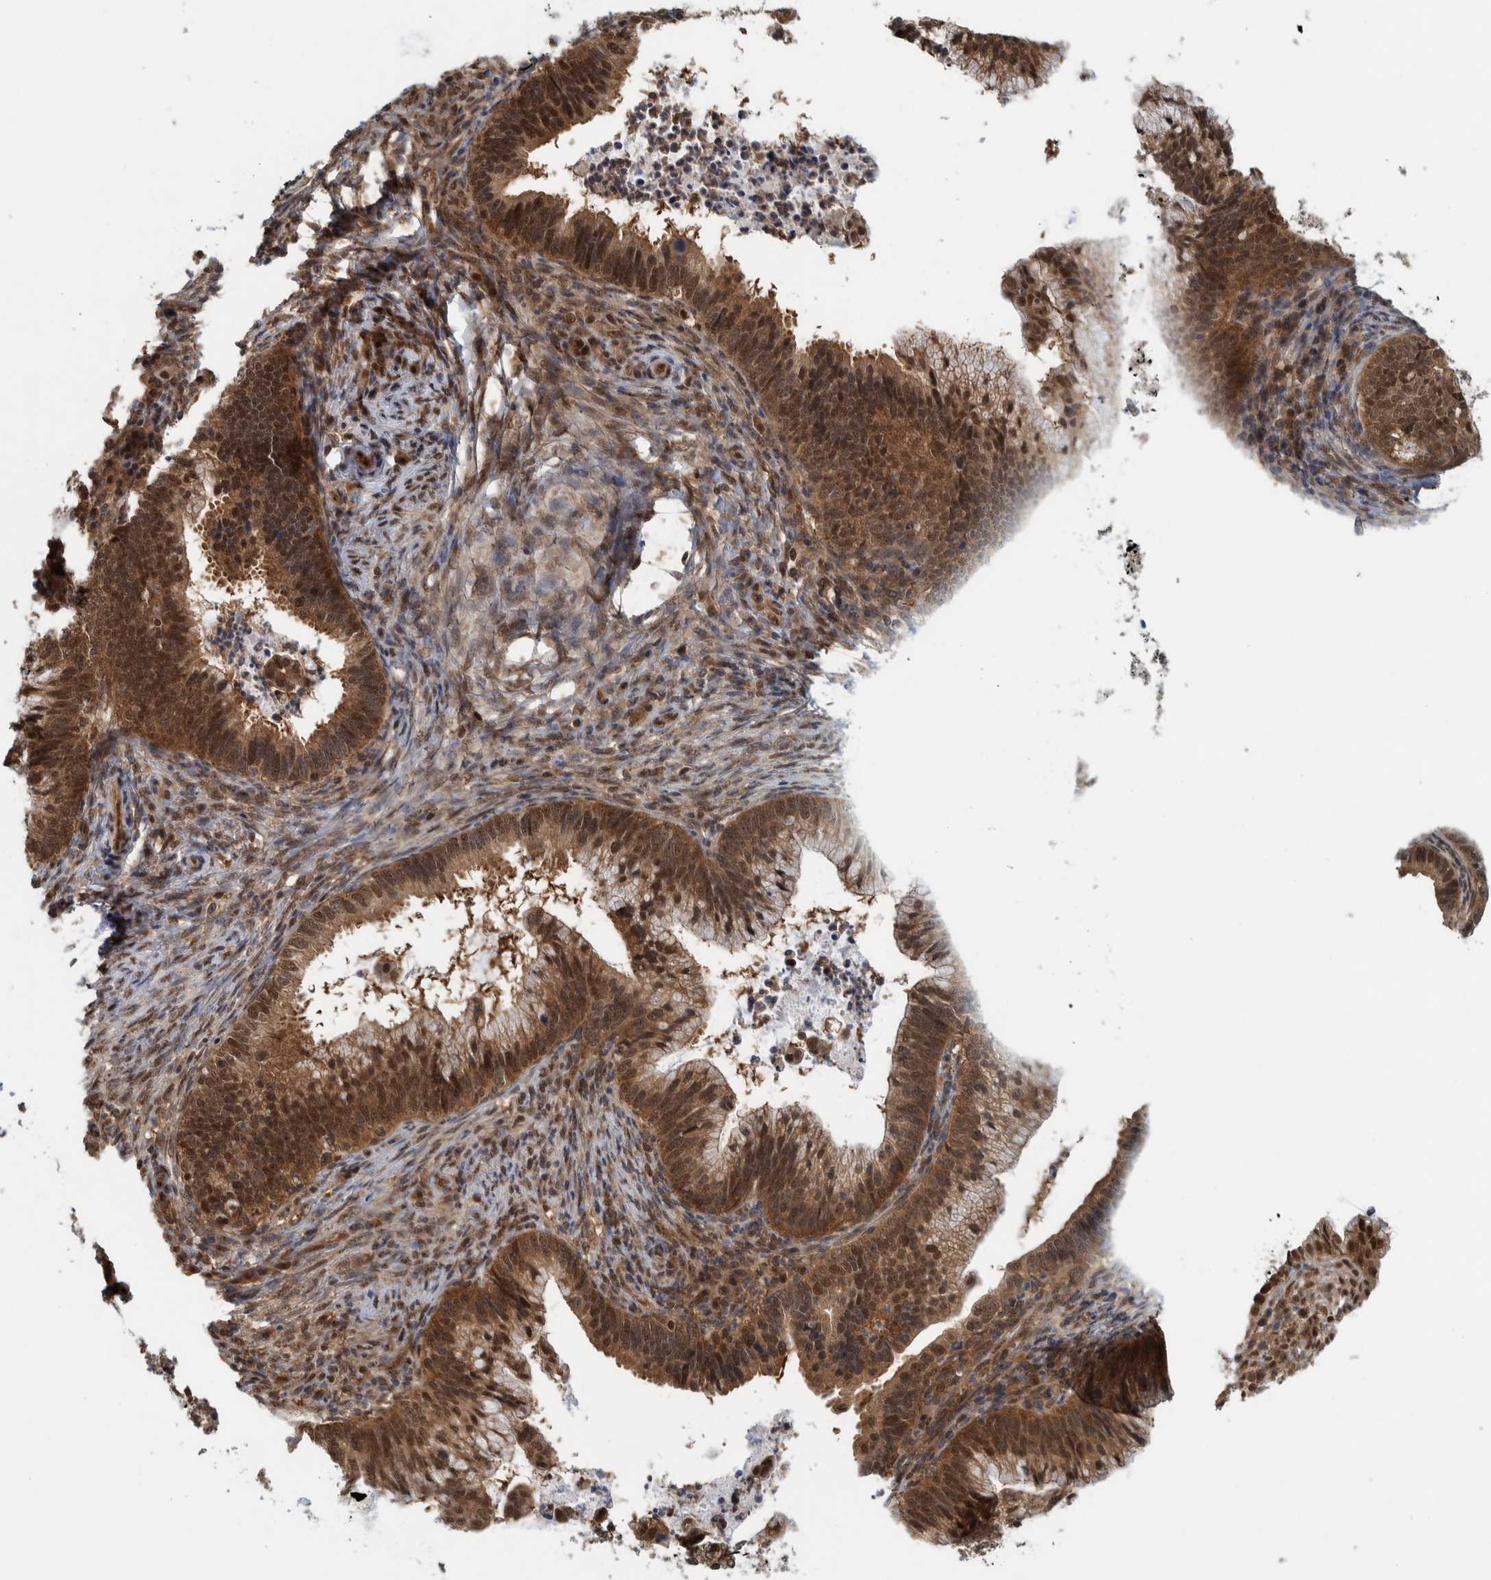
{"staining": {"intensity": "strong", "quantity": ">75%", "location": "cytoplasmic/membranous,nuclear"}, "tissue": "cervical cancer", "cell_type": "Tumor cells", "image_type": "cancer", "snomed": [{"axis": "morphology", "description": "Adenocarcinoma, NOS"}, {"axis": "topography", "description": "Cervix"}], "caption": "A high-resolution photomicrograph shows immunohistochemistry (IHC) staining of cervical cancer (adenocarcinoma), which displays strong cytoplasmic/membranous and nuclear expression in approximately >75% of tumor cells.", "gene": "COPS3", "patient": {"sex": "female", "age": 36}}